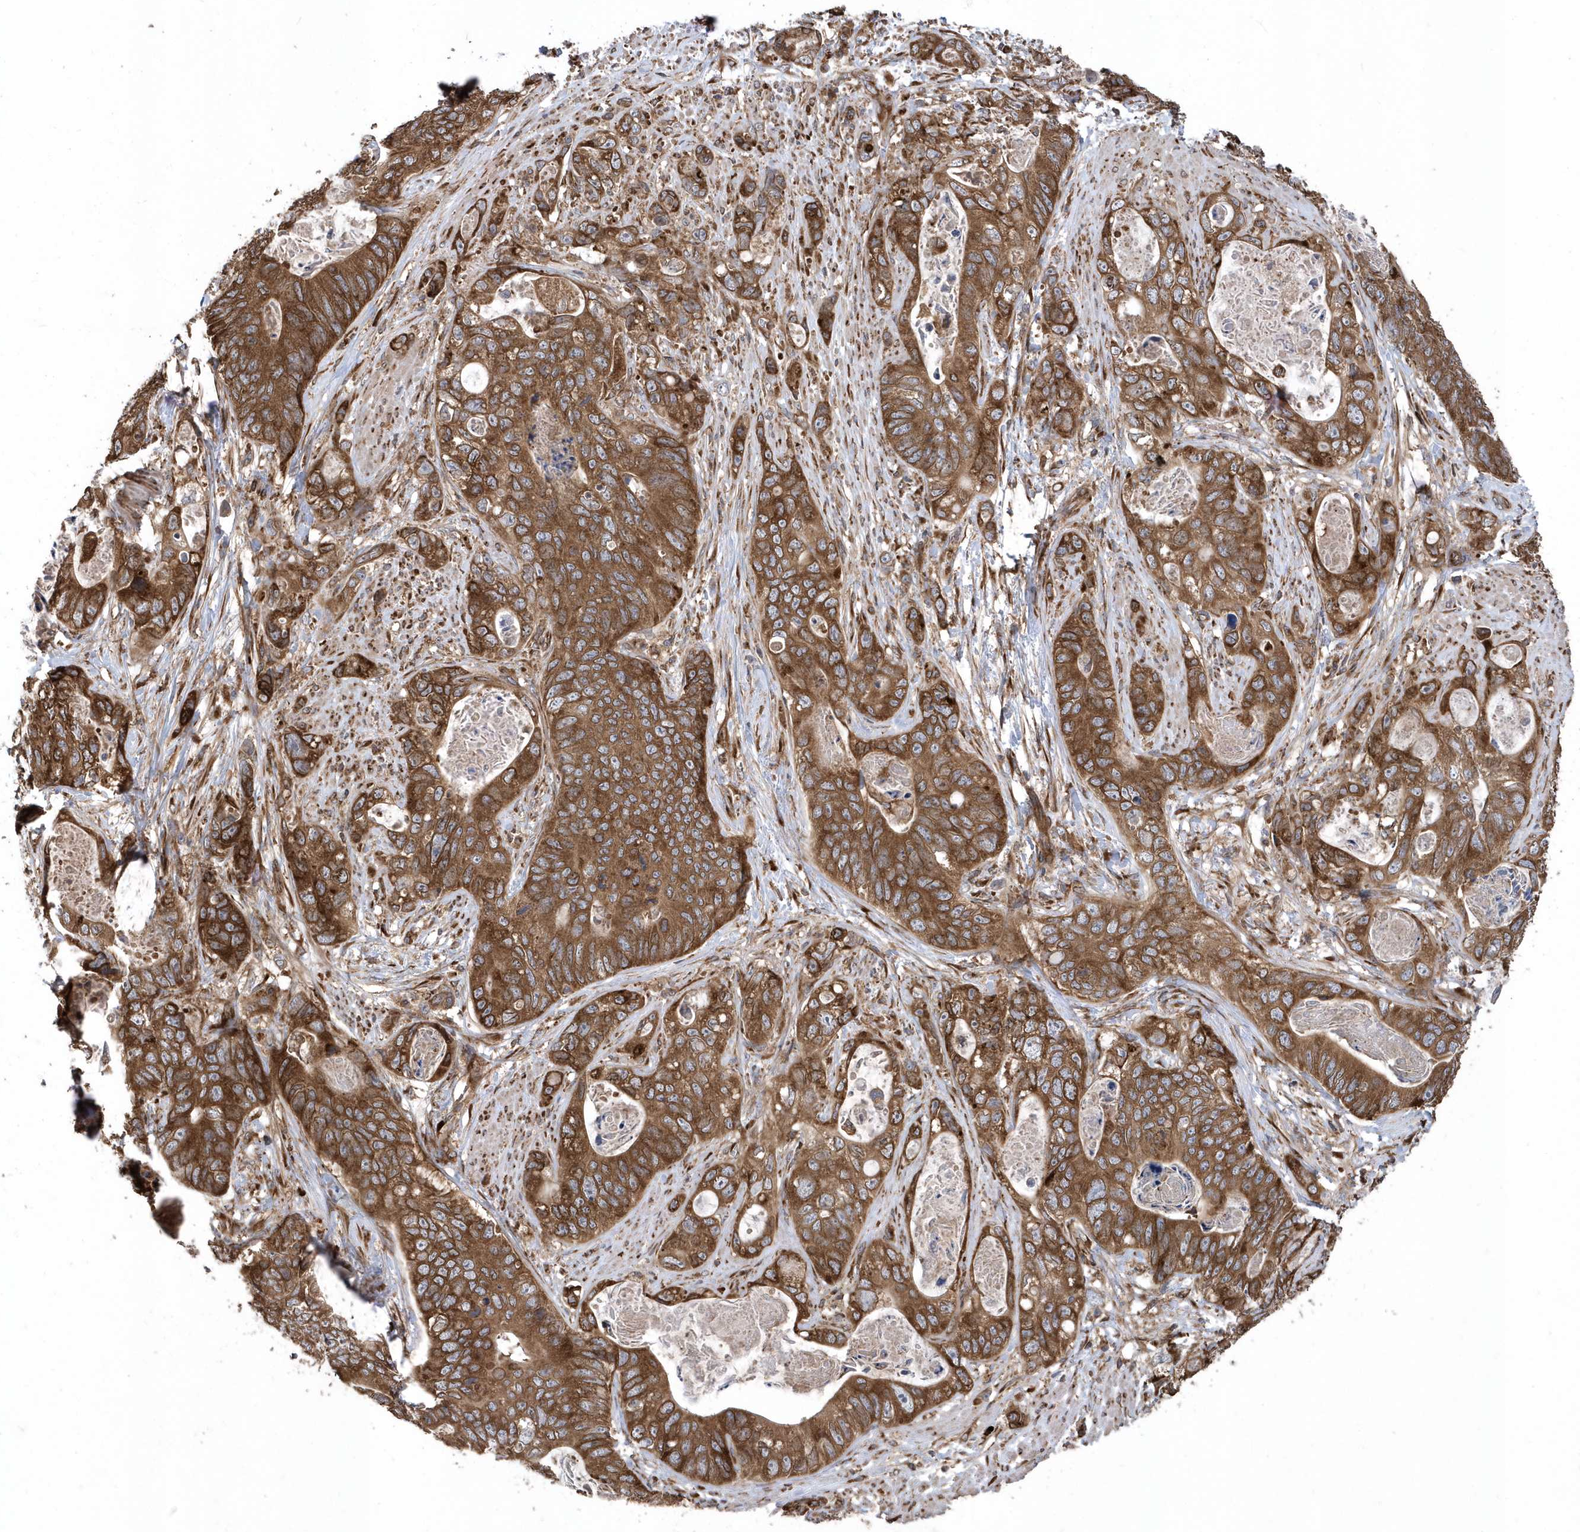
{"staining": {"intensity": "strong", "quantity": ">75%", "location": "cytoplasmic/membranous"}, "tissue": "stomach cancer", "cell_type": "Tumor cells", "image_type": "cancer", "snomed": [{"axis": "morphology", "description": "Adenocarcinoma, NOS"}, {"axis": "topography", "description": "Stomach"}], "caption": "Immunohistochemistry (DAB) staining of human stomach adenocarcinoma exhibits strong cytoplasmic/membranous protein staining in about >75% of tumor cells. (Brightfield microscopy of DAB IHC at high magnification).", "gene": "WASHC5", "patient": {"sex": "female", "age": 89}}